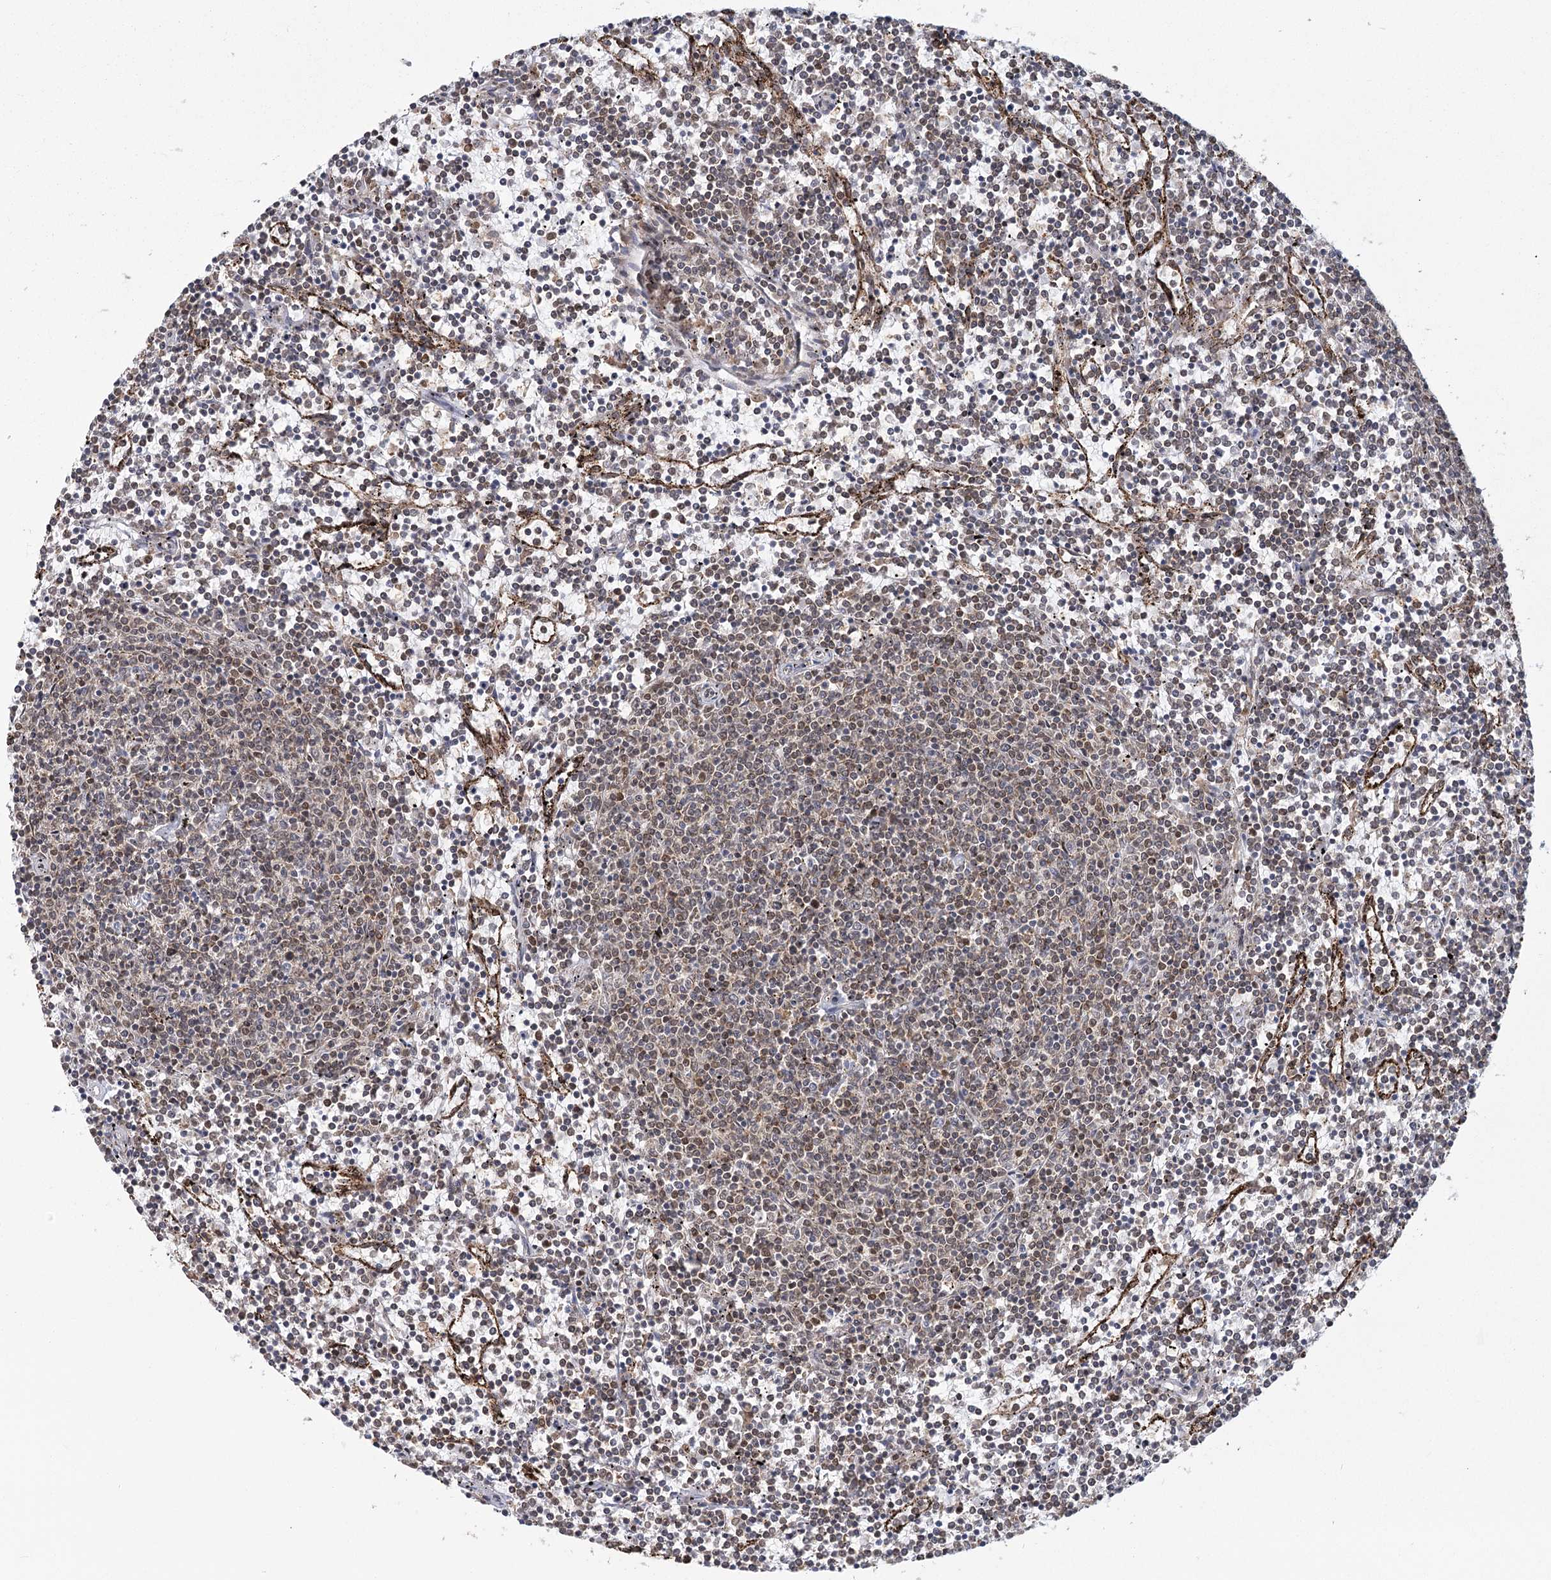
{"staining": {"intensity": "weak", "quantity": "25%-75%", "location": "cytoplasmic/membranous"}, "tissue": "lymphoma", "cell_type": "Tumor cells", "image_type": "cancer", "snomed": [{"axis": "morphology", "description": "Malignant lymphoma, non-Hodgkin's type, Low grade"}, {"axis": "topography", "description": "Spleen"}], "caption": "There is low levels of weak cytoplasmic/membranous expression in tumor cells of lymphoma, as demonstrated by immunohistochemical staining (brown color).", "gene": "LACTB", "patient": {"sex": "female", "age": 50}}